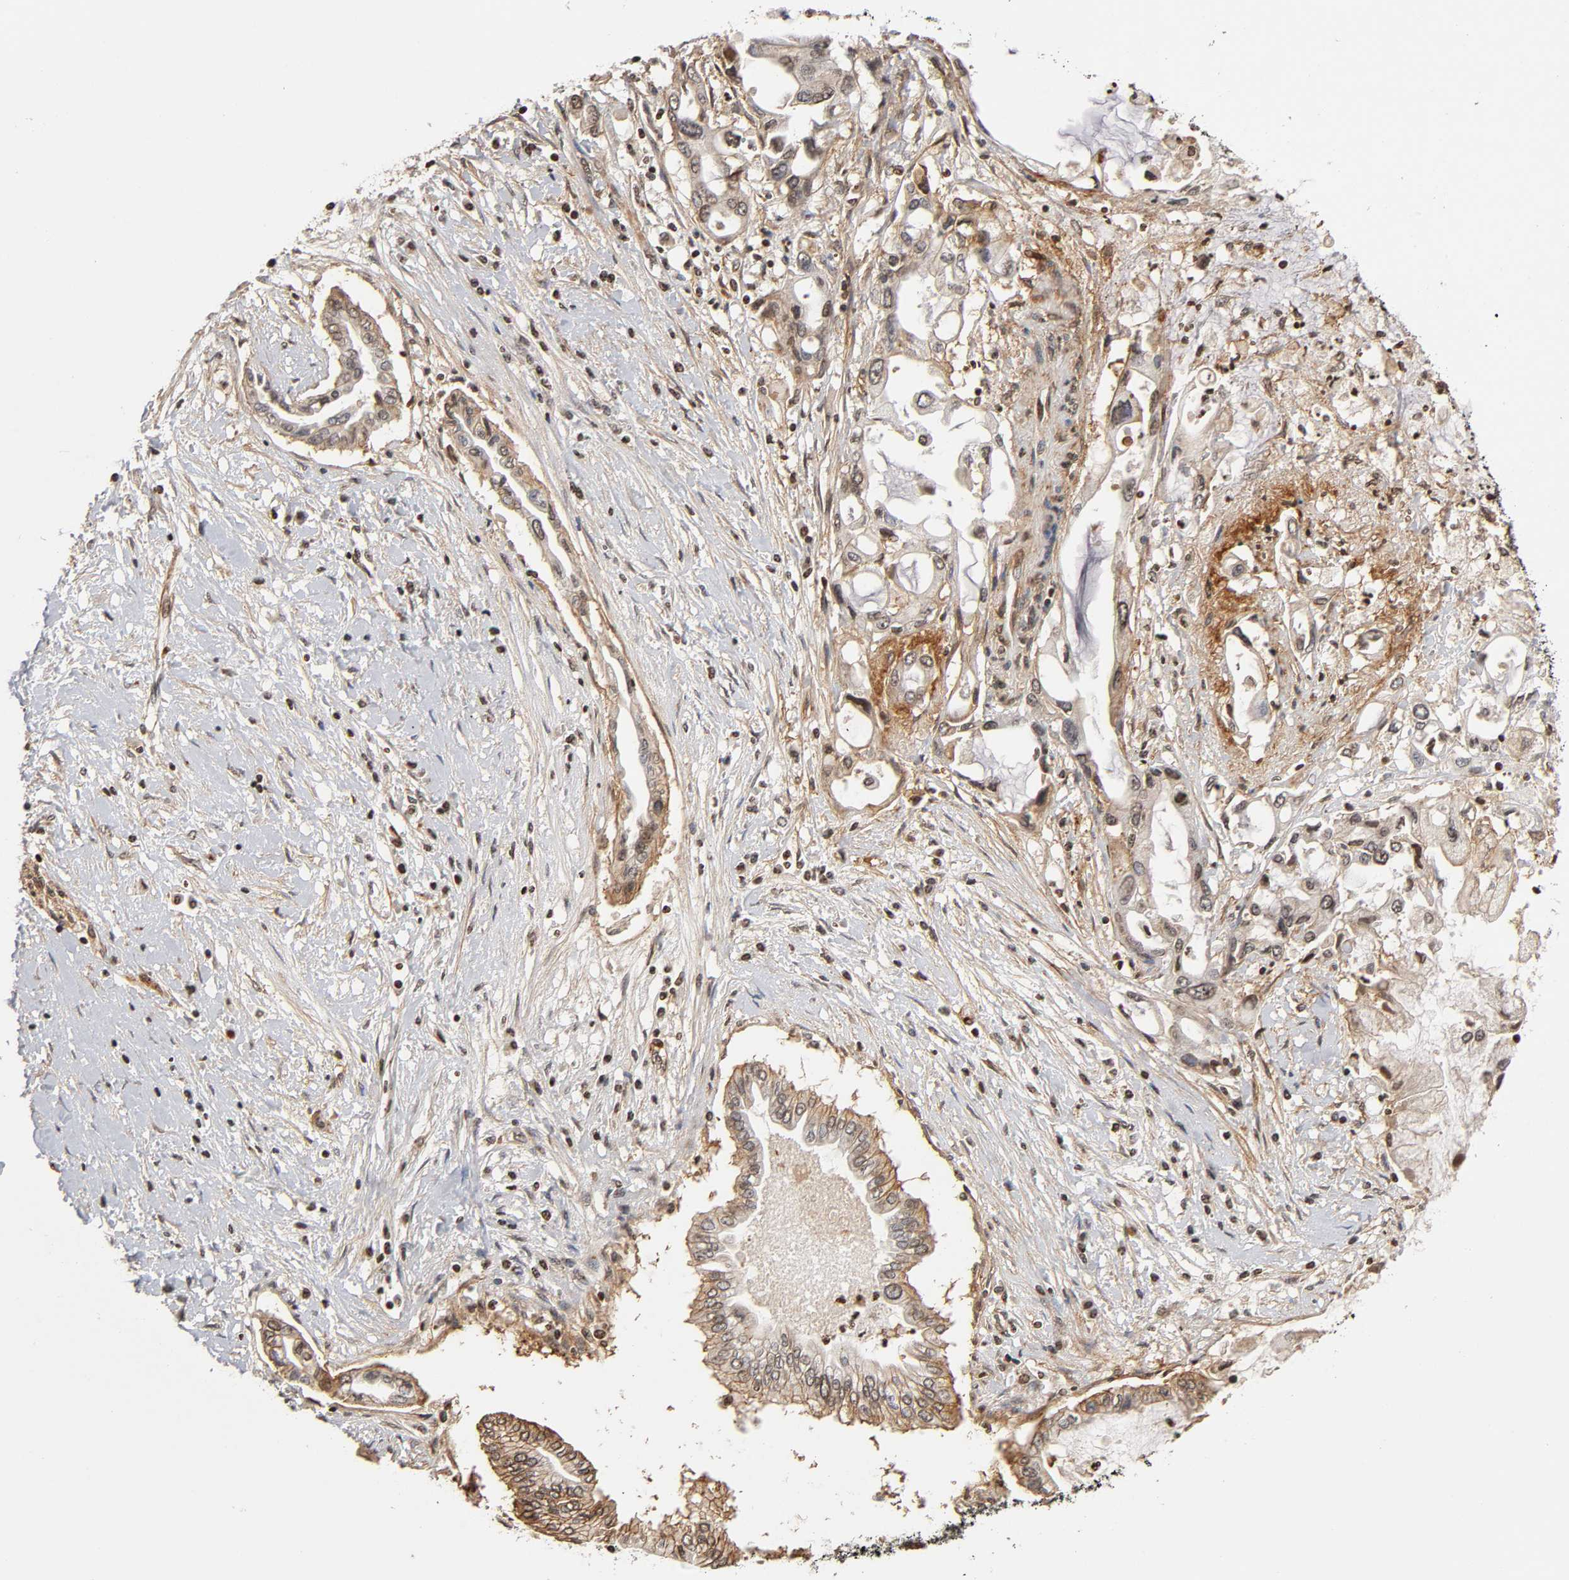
{"staining": {"intensity": "moderate", "quantity": ">75%", "location": "cytoplasmic/membranous"}, "tissue": "pancreatic cancer", "cell_type": "Tumor cells", "image_type": "cancer", "snomed": [{"axis": "morphology", "description": "Adenocarcinoma, NOS"}, {"axis": "topography", "description": "Pancreas"}], "caption": "Immunohistochemical staining of human pancreatic cancer (adenocarcinoma) shows medium levels of moderate cytoplasmic/membranous positivity in approximately >75% of tumor cells.", "gene": "ITGAV", "patient": {"sex": "female", "age": 57}}